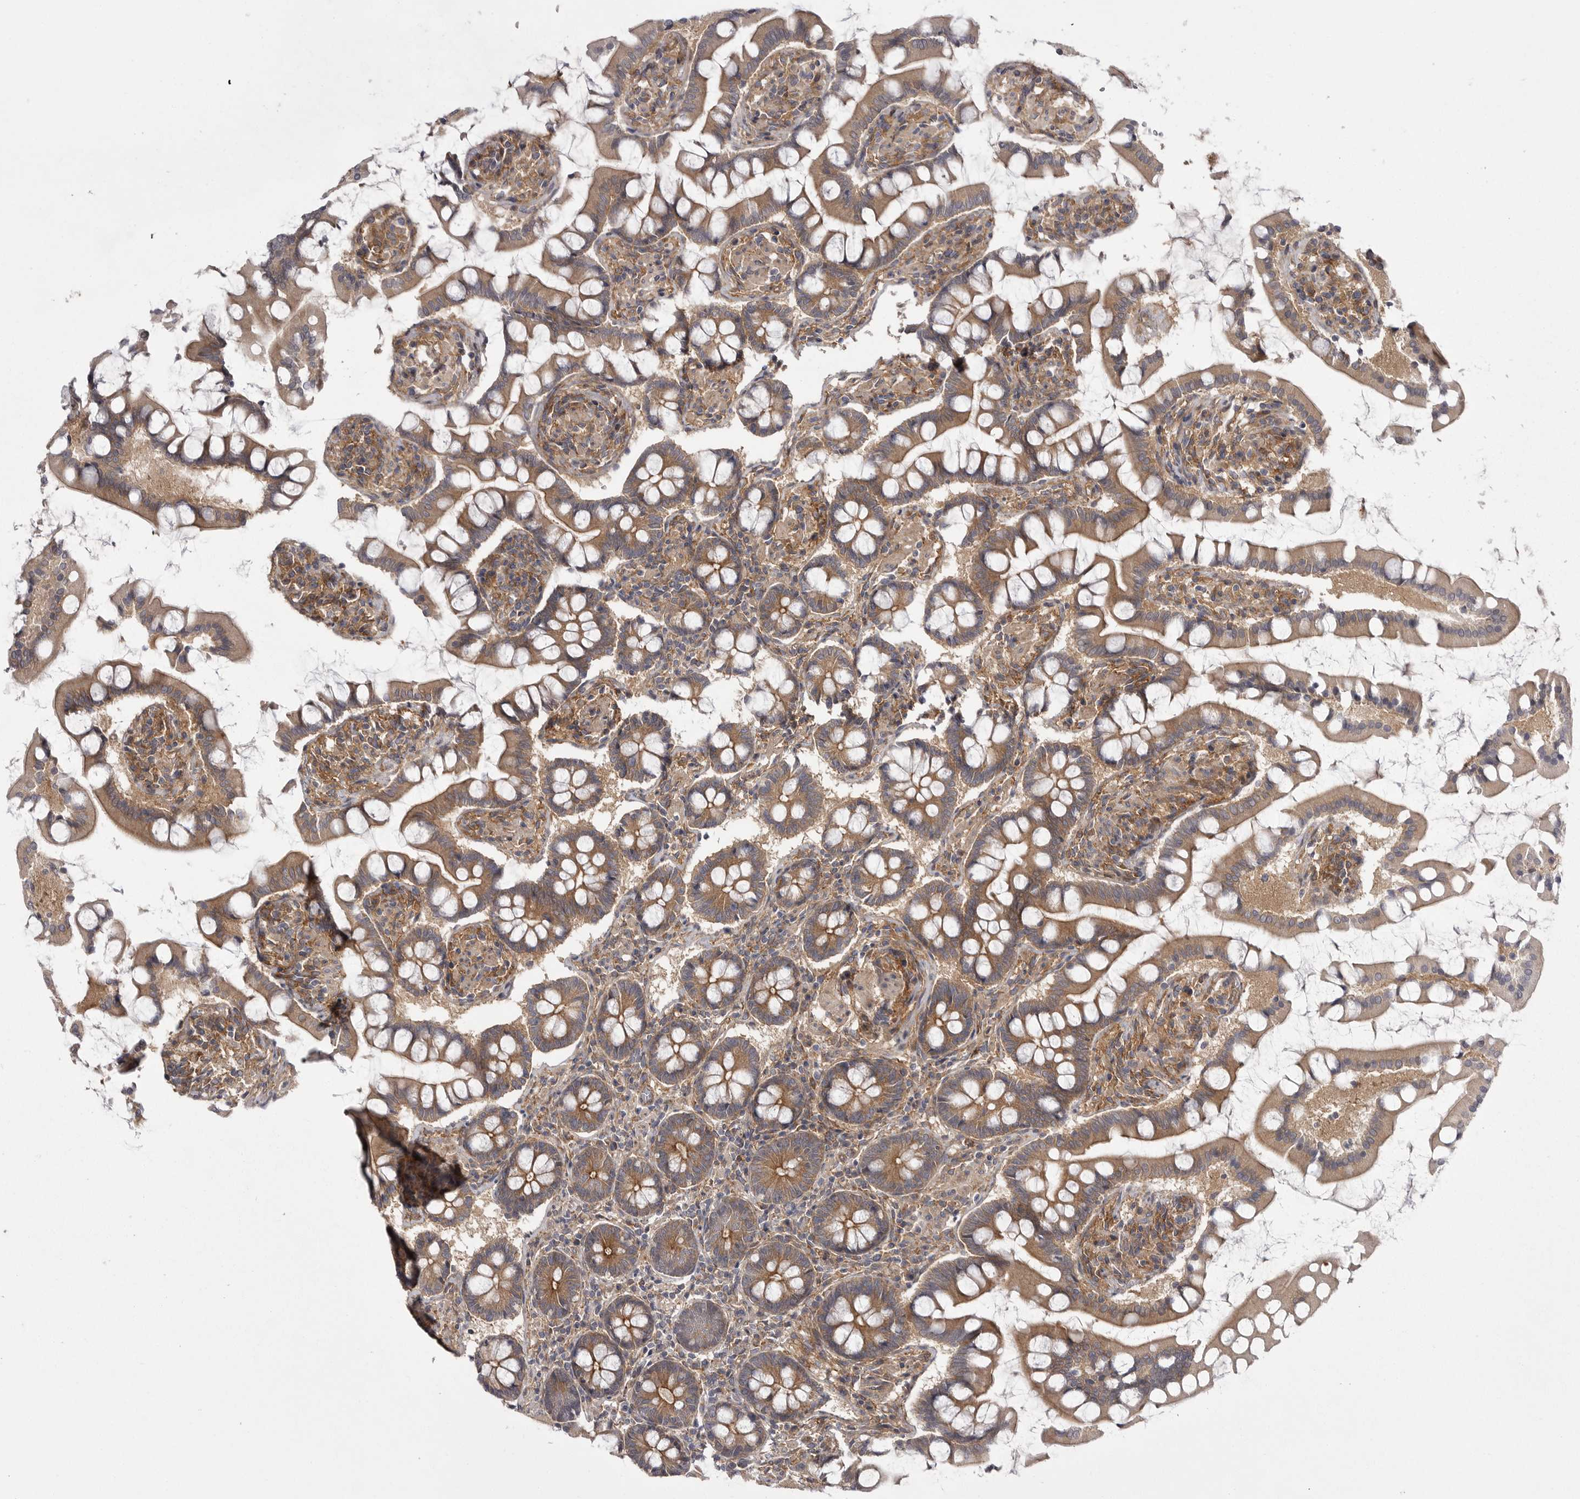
{"staining": {"intensity": "moderate", "quantity": ">75%", "location": "cytoplasmic/membranous"}, "tissue": "small intestine", "cell_type": "Glandular cells", "image_type": "normal", "snomed": [{"axis": "morphology", "description": "Normal tissue, NOS"}, {"axis": "topography", "description": "Small intestine"}], "caption": "Normal small intestine reveals moderate cytoplasmic/membranous staining in about >75% of glandular cells (IHC, brightfield microscopy, high magnification)..", "gene": "OSBPL9", "patient": {"sex": "male", "age": 41}}